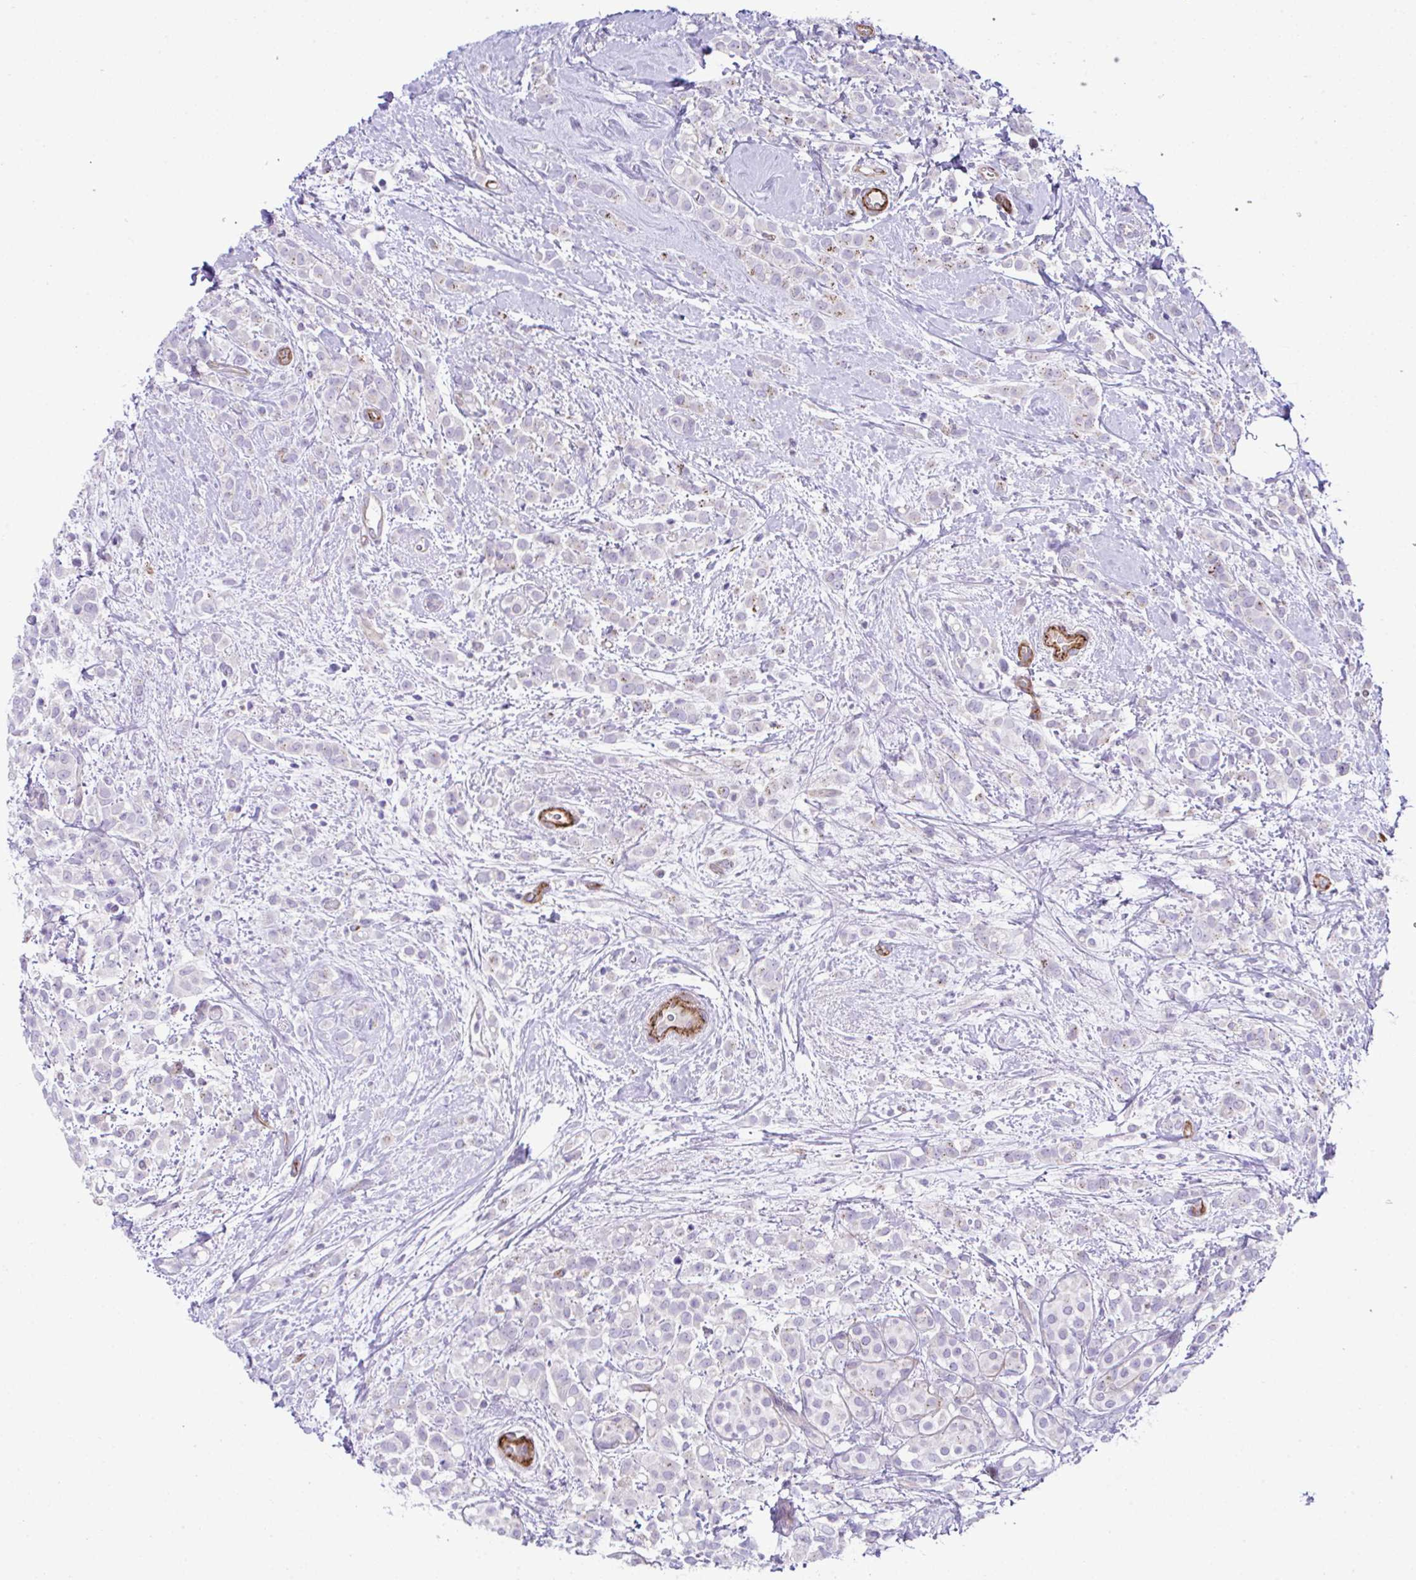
{"staining": {"intensity": "negative", "quantity": "none", "location": "none"}, "tissue": "breast cancer", "cell_type": "Tumor cells", "image_type": "cancer", "snomed": [{"axis": "morphology", "description": "Lobular carcinoma"}, {"axis": "topography", "description": "Breast"}], "caption": "The micrograph shows no significant staining in tumor cells of lobular carcinoma (breast).", "gene": "FBXO34", "patient": {"sex": "female", "age": 68}}